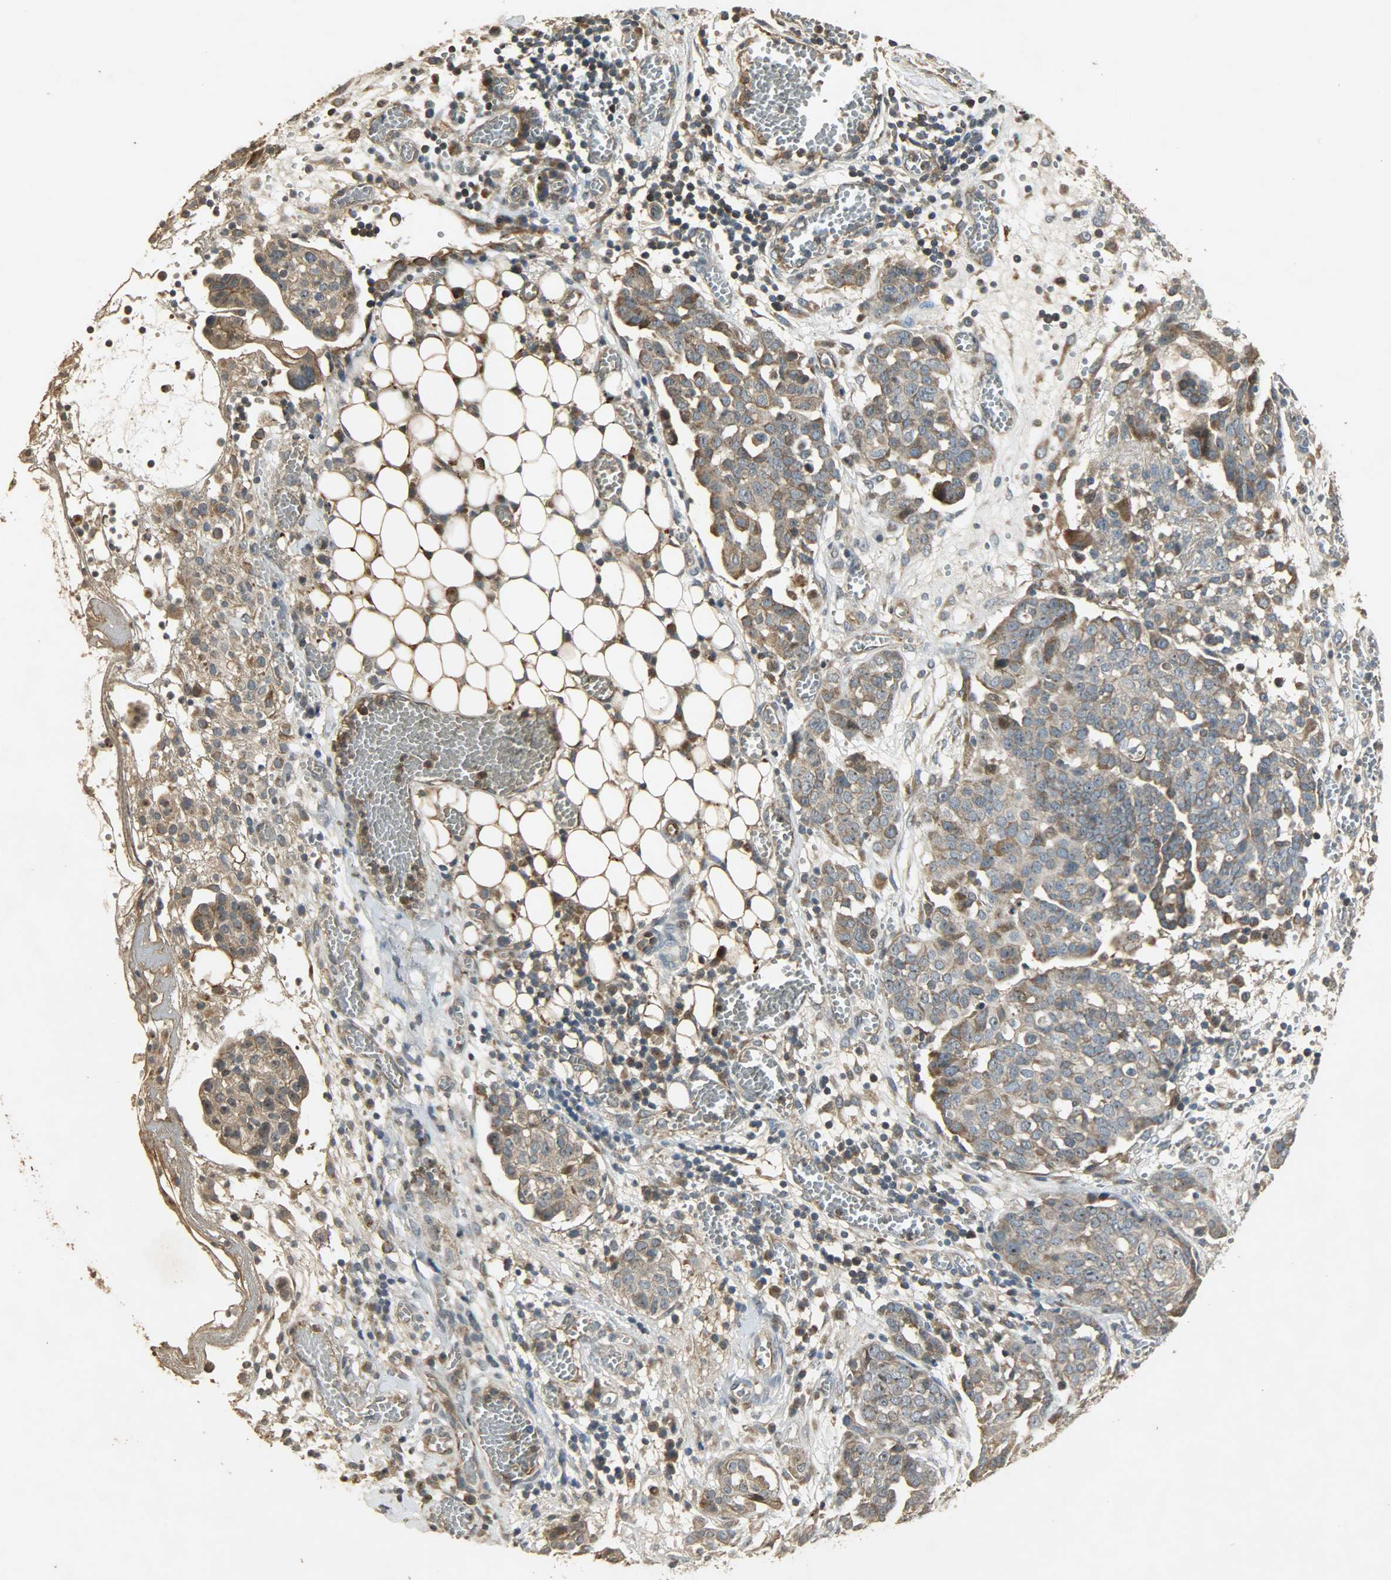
{"staining": {"intensity": "moderate", "quantity": ">75%", "location": "cytoplasmic/membranous"}, "tissue": "ovarian cancer", "cell_type": "Tumor cells", "image_type": "cancer", "snomed": [{"axis": "morphology", "description": "Cystadenocarcinoma, serous, NOS"}, {"axis": "topography", "description": "Soft tissue"}, {"axis": "topography", "description": "Ovary"}], "caption": "About >75% of tumor cells in human ovarian cancer demonstrate moderate cytoplasmic/membranous protein positivity as visualized by brown immunohistochemical staining.", "gene": "ATP2B1", "patient": {"sex": "female", "age": 57}}